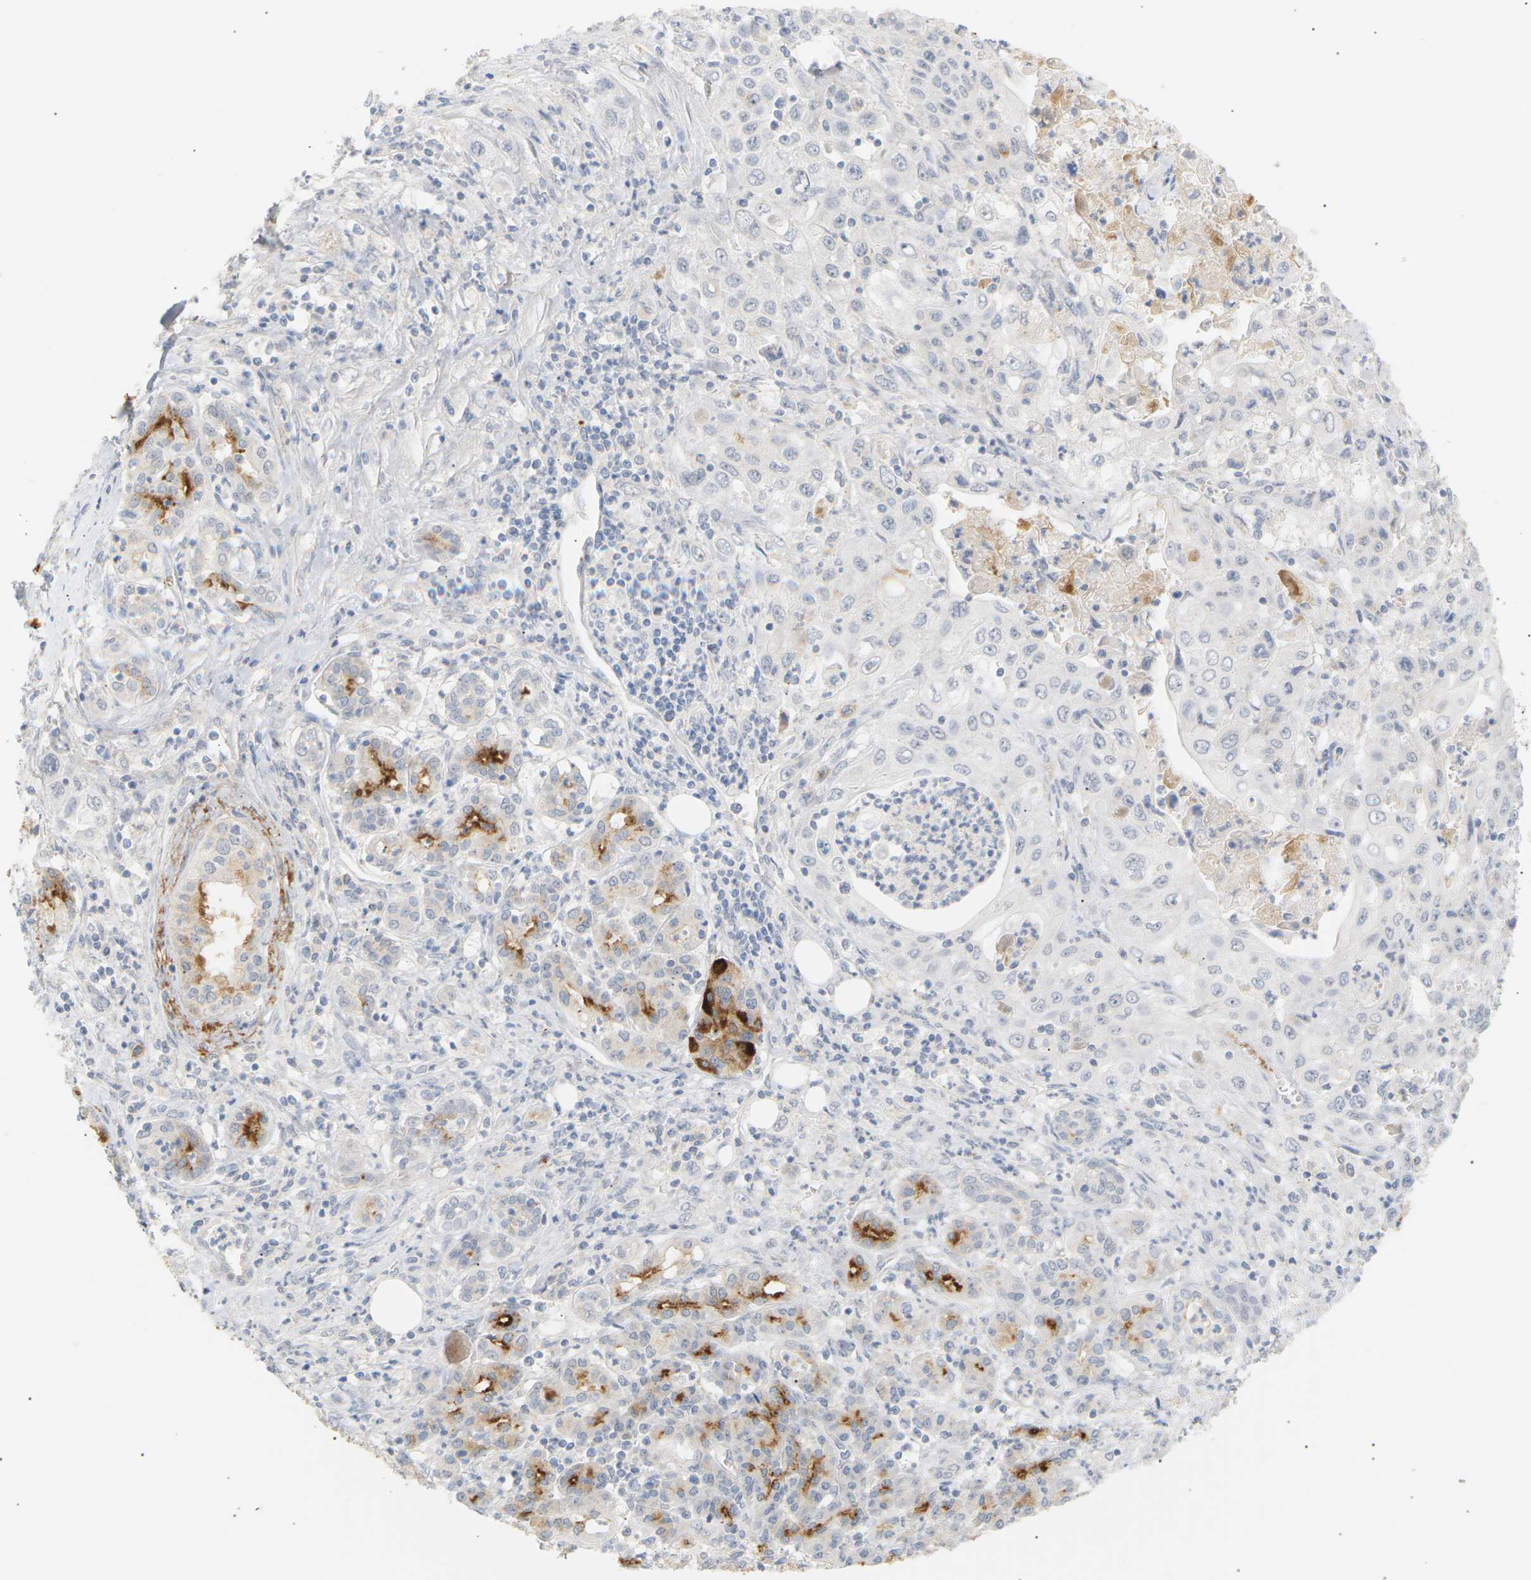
{"staining": {"intensity": "negative", "quantity": "none", "location": "none"}, "tissue": "pancreatic cancer", "cell_type": "Tumor cells", "image_type": "cancer", "snomed": [{"axis": "morphology", "description": "Adenocarcinoma, NOS"}, {"axis": "topography", "description": "Pancreas"}], "caption": "IHC micrograph of pancreatic cancer (adenocarcinoma) stained for a protein (brown), which shows no positivity in tumor cells.", "gene": "CLU", "patient": {"sex": "male", "age": 70}}